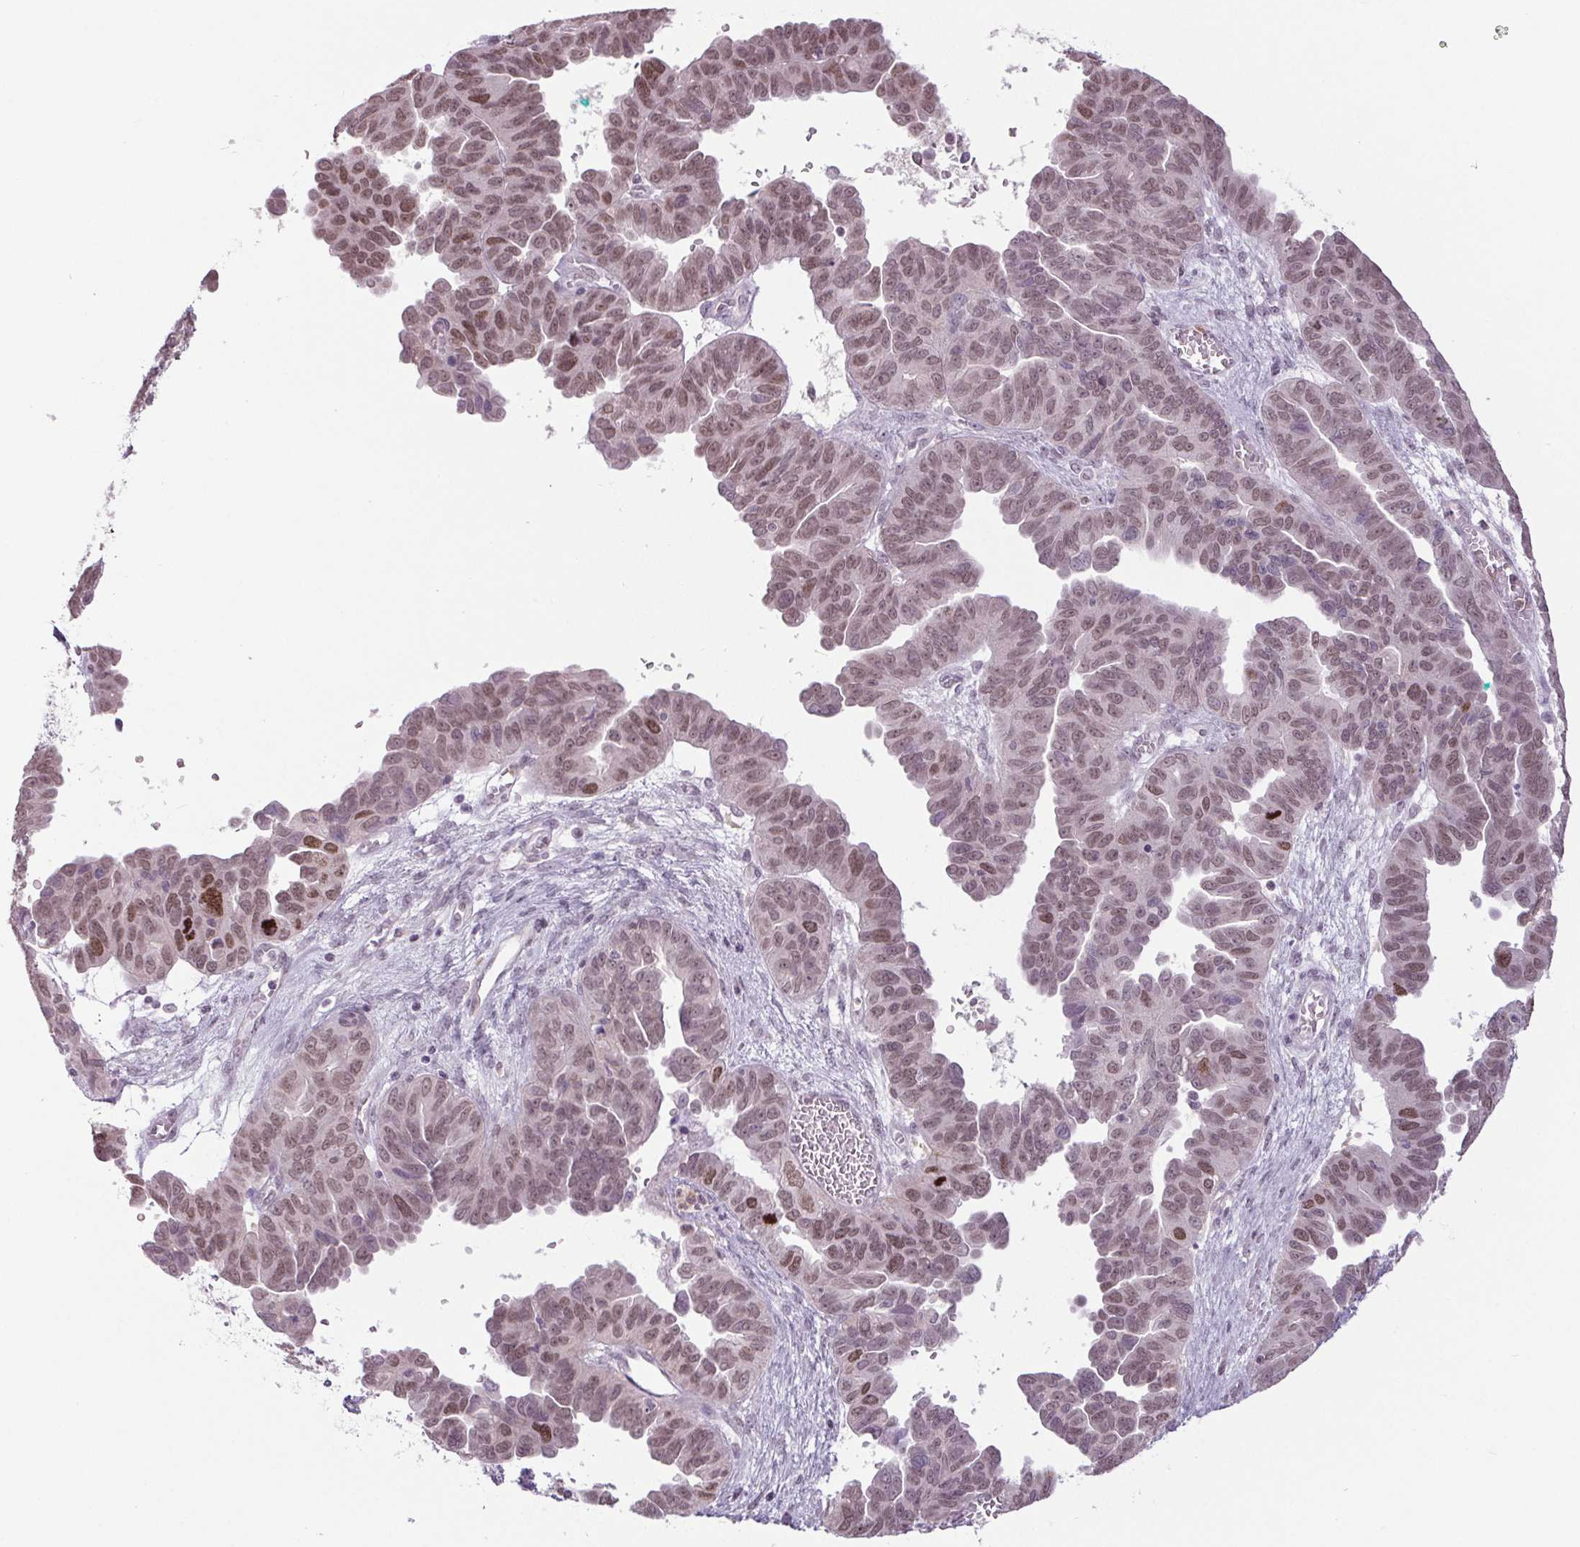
{"staining": {"intensity": "moderate", "quantity": ">75%", "location": "nuclear"}, "tissue": "ovarian cancer", "cell_type": "Tumor cells", "image_type": "cancer", "snomed": [{"axis": "morphology", "description": "Cystadenocarcinoma, serous, NOS"}, {"axis": "topography", "description": "Ovary"}], "caption": "IHC micrograph of ovarian cancer stained for a protein (brown), which exhibits medium levels of moderate nuclear staining in approximately >75% of tumor cells.", "gene": "SMIM6", "patient": {"sex": "female", "age": 64}}